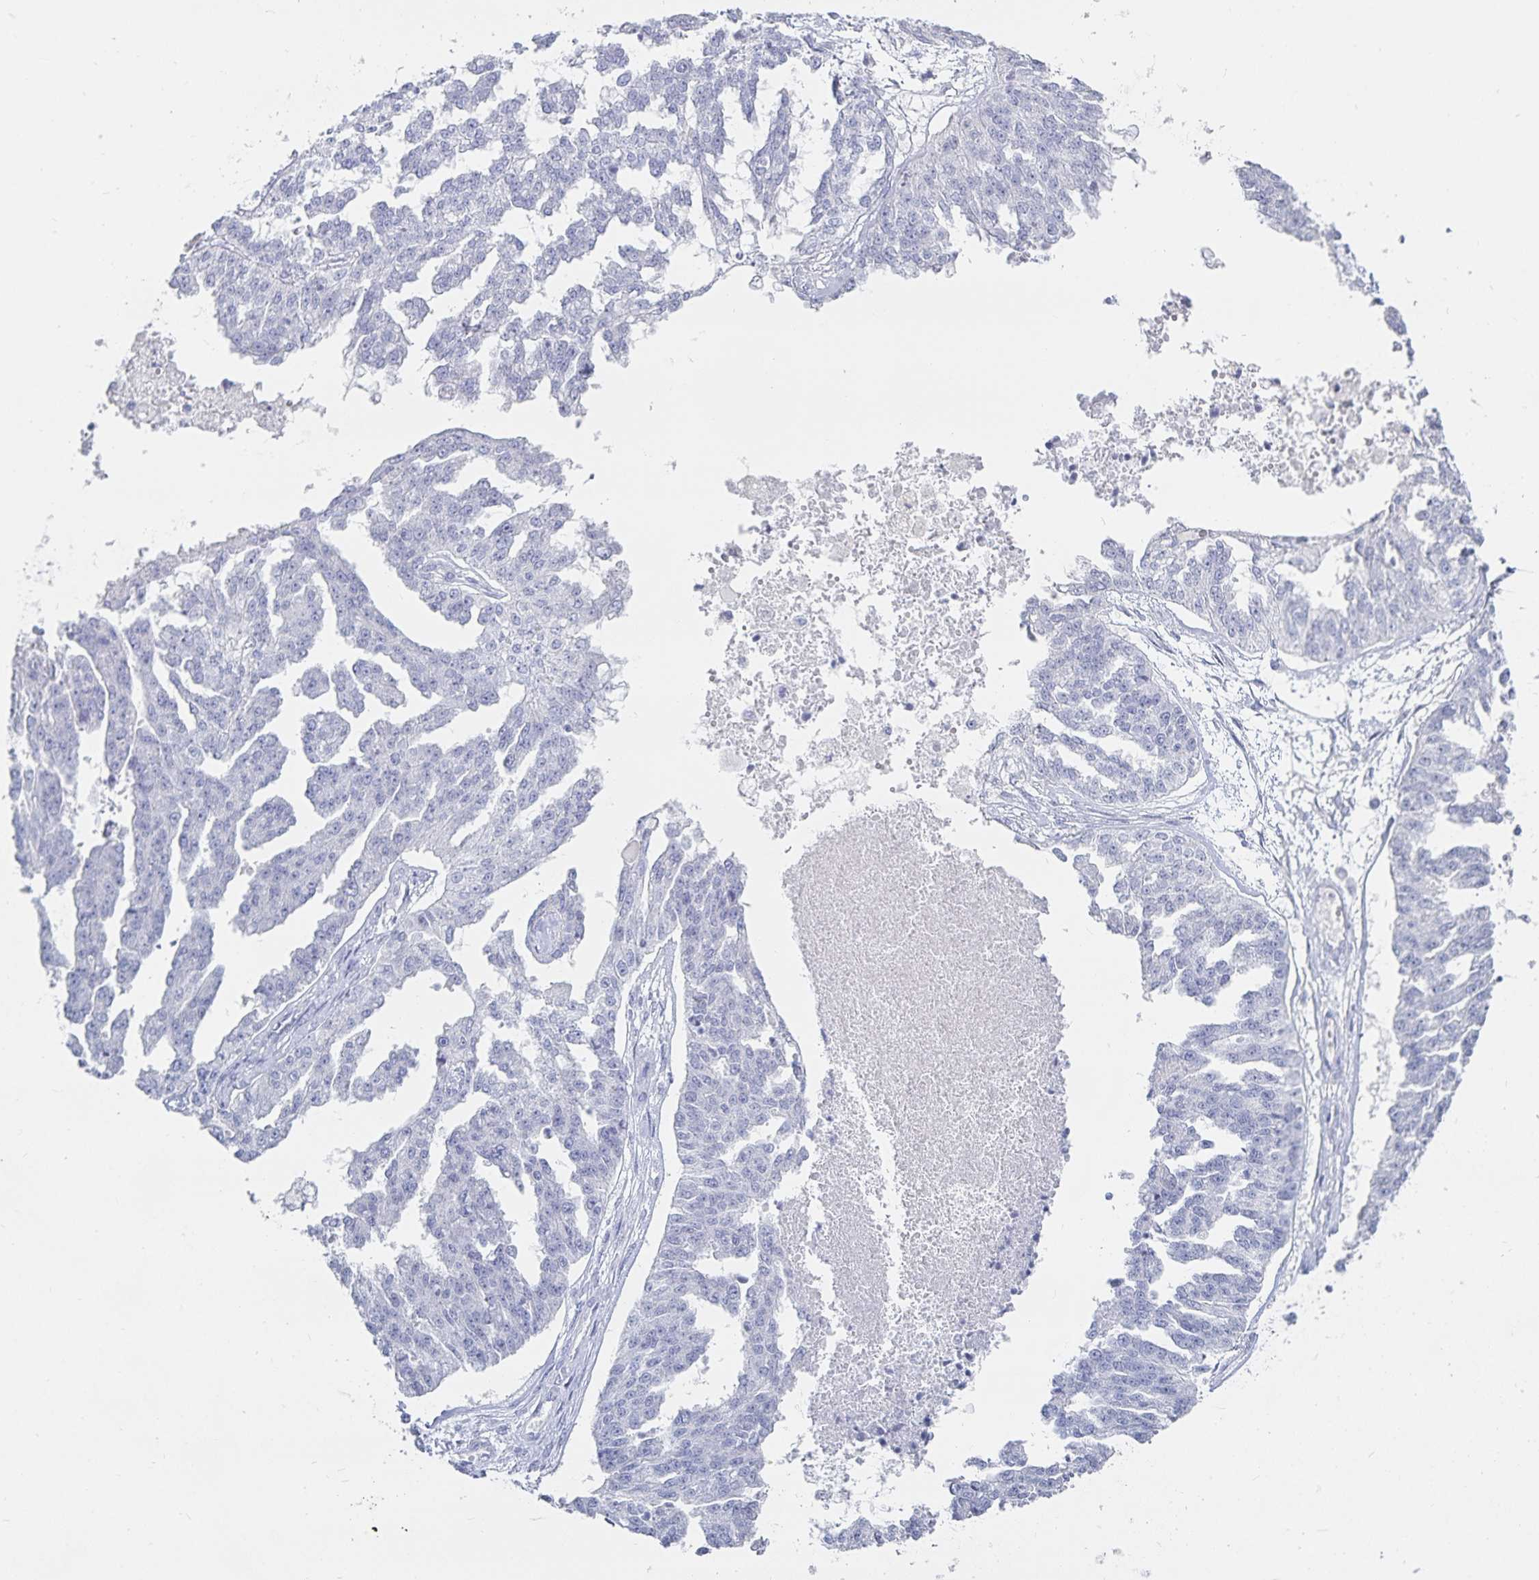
{"staining": {"intensity": "negative", "quantity": "none", "location": "none"}, "tissue": "ovarian cancer", "cell_type": "Tumor cells", "image_type": "cancer", "snomed": [{"axis": "morphology", "description": "Cystadenocarcinoma, serous, NOS"}, {"axis": "topography", "description": "Ovary"}], "caption": "IHC photomicrograph of ovarian cancer stained for a protein (brown), which exhibits no expression in tumor cells.", "gene": "SFTPA1", "patient": {"sex": "female", "age": 58}}